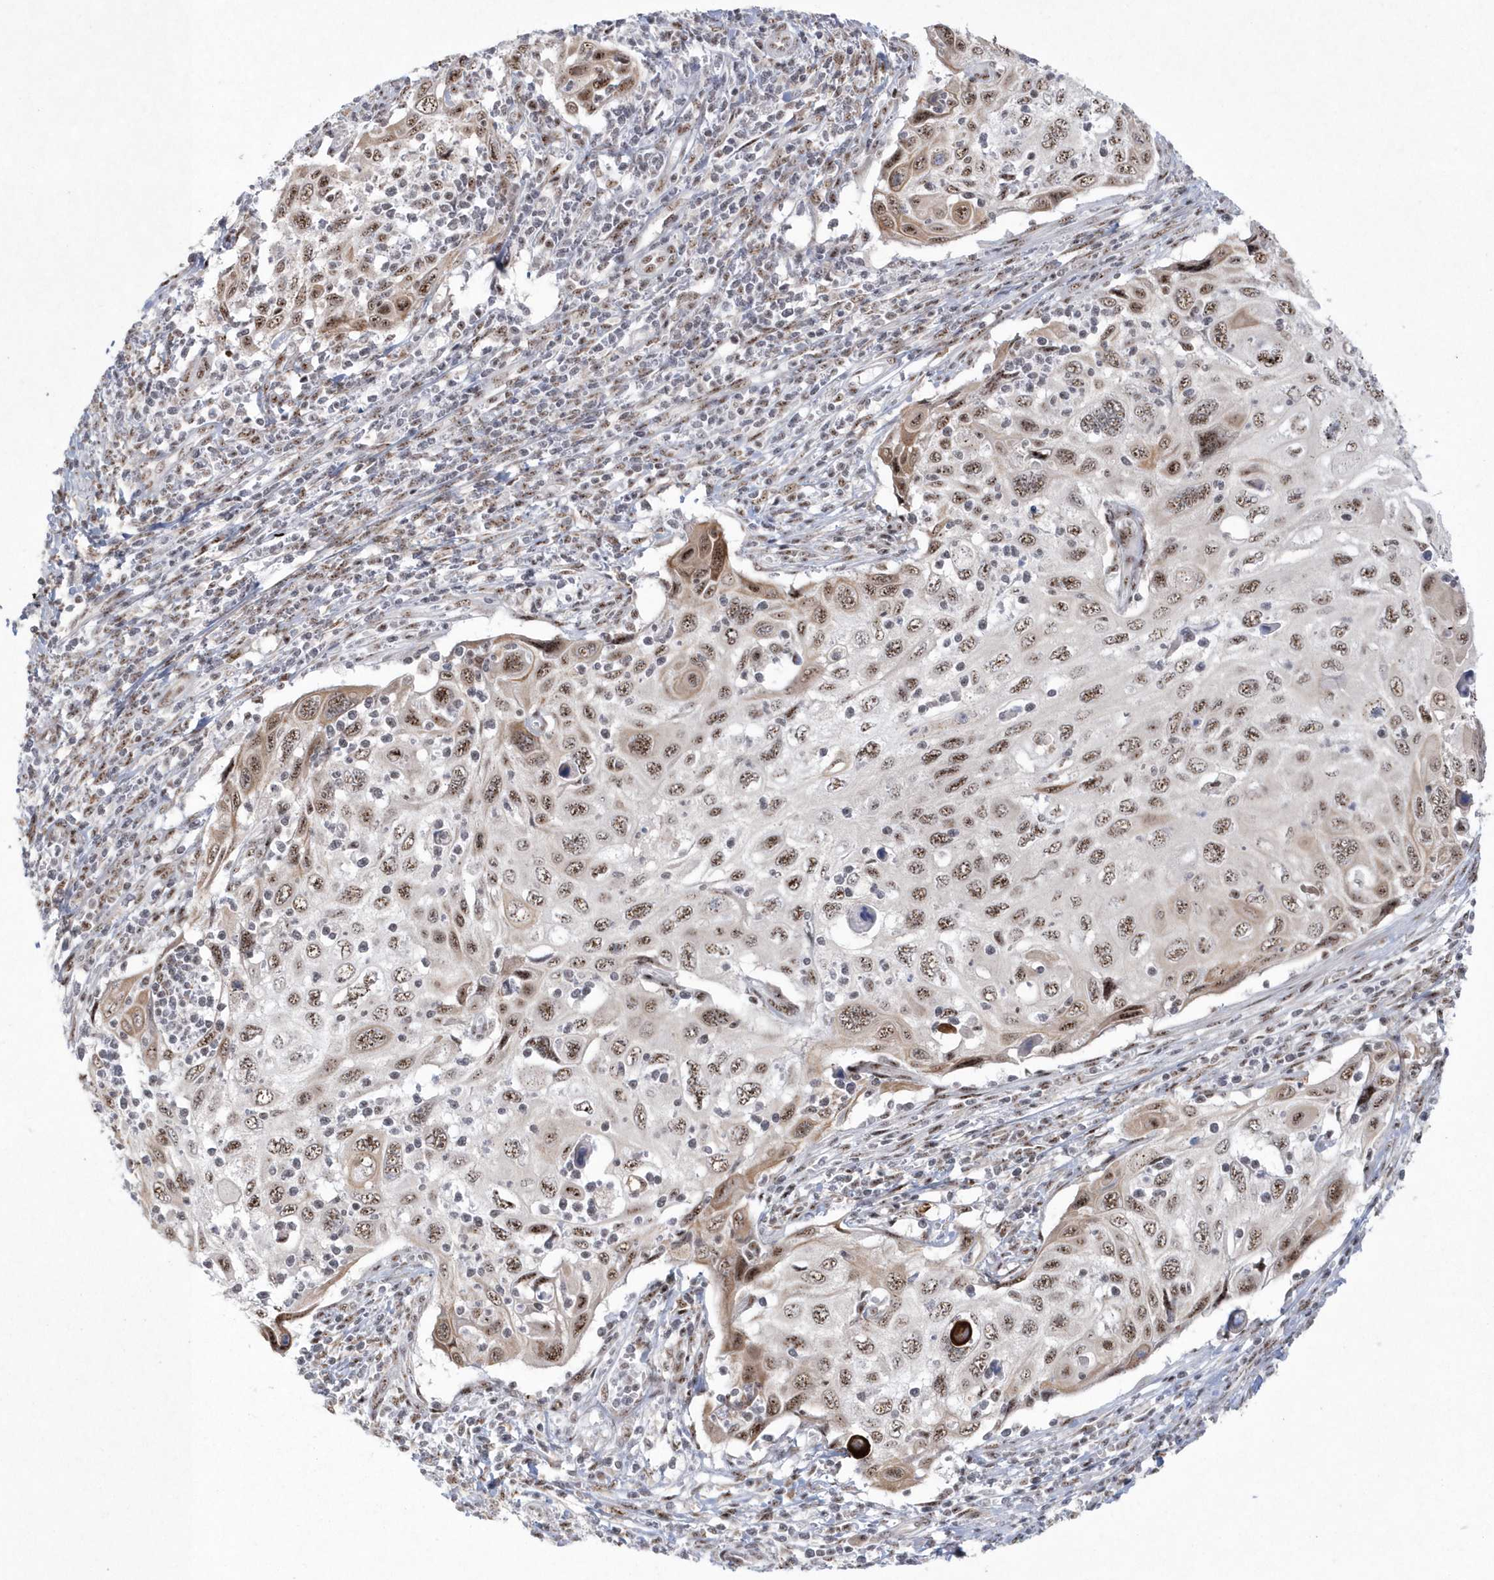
{"staining": {"intensity": "moderate", "quantity": ">75%", "location": "cytoplasmic/membranous,nuclear"}, "tissue": "cervical cancer", "cell_type": "Tumor cells", "image_type": "cancer", "snomed": [{"axis": "morphology", "description": "Squamous cell carcinoma, NOS"}, {"axis": "topography", "description": "Cervix"}], "caption": "Immunohistochemical staining of human cervical squamous cell carcinoma displays medium levels of moderate cytoplasmic/membranous and nuclear positivity in about >75% of tumor cells.", "gene": "KDM6B", "patient": {"sex": "female", "age": 70}}